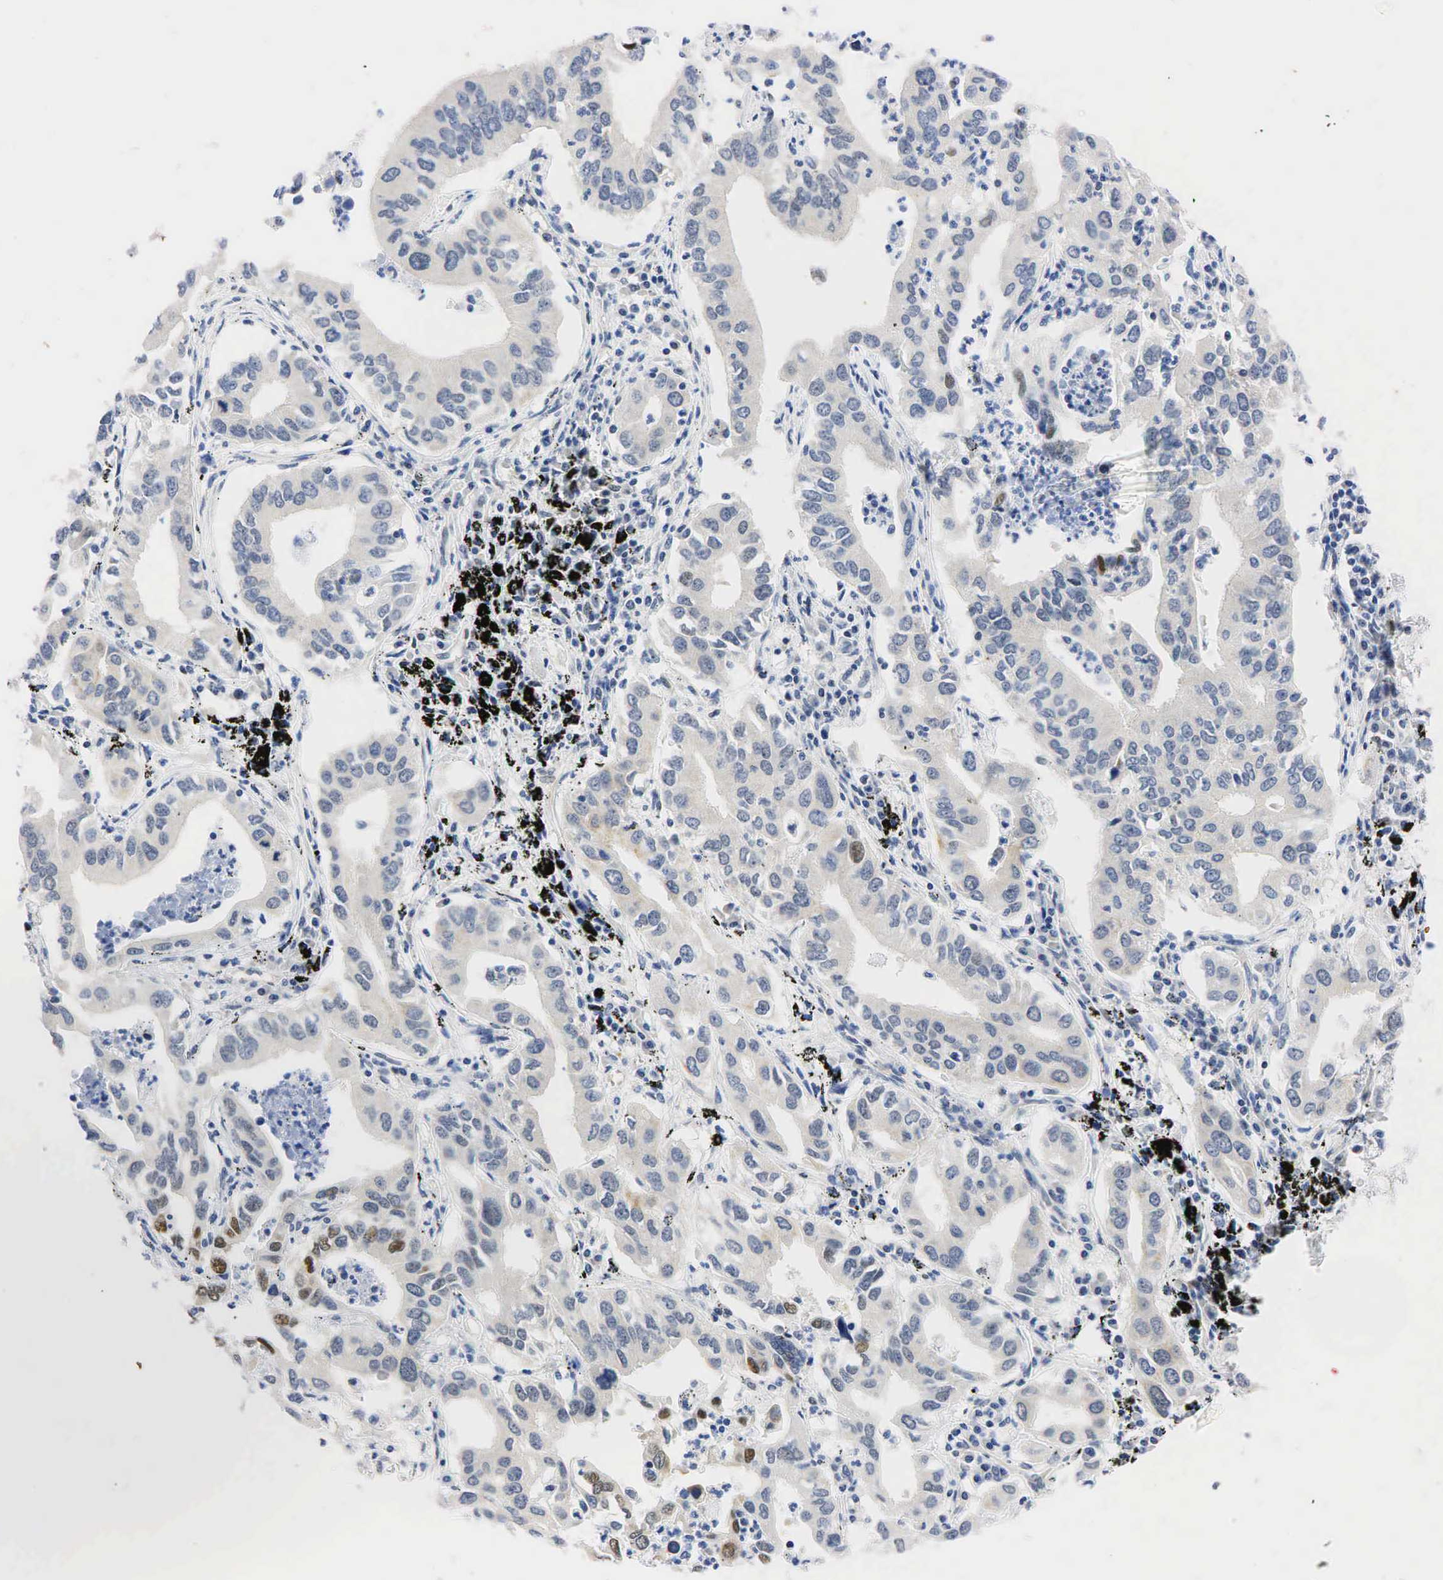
{"staining": {"intensity": "negative", "quantity": "none", "location": "none"}, "tissue": "lung cancer", "cell_type": "Tumor cells", "image_type": "cancer", "snomed": [{"axis": "morphology", "description": "Adenocarcinoma, NOS"}, {"axis": "topography", "description": "Lung"}], "caption": "Adenocarcinoma (lung) was stained to show a protein in brown. There is no significant staining in tumor cells.", "gene": "PGR", "patient": {"sex": "male", "age": 48}}